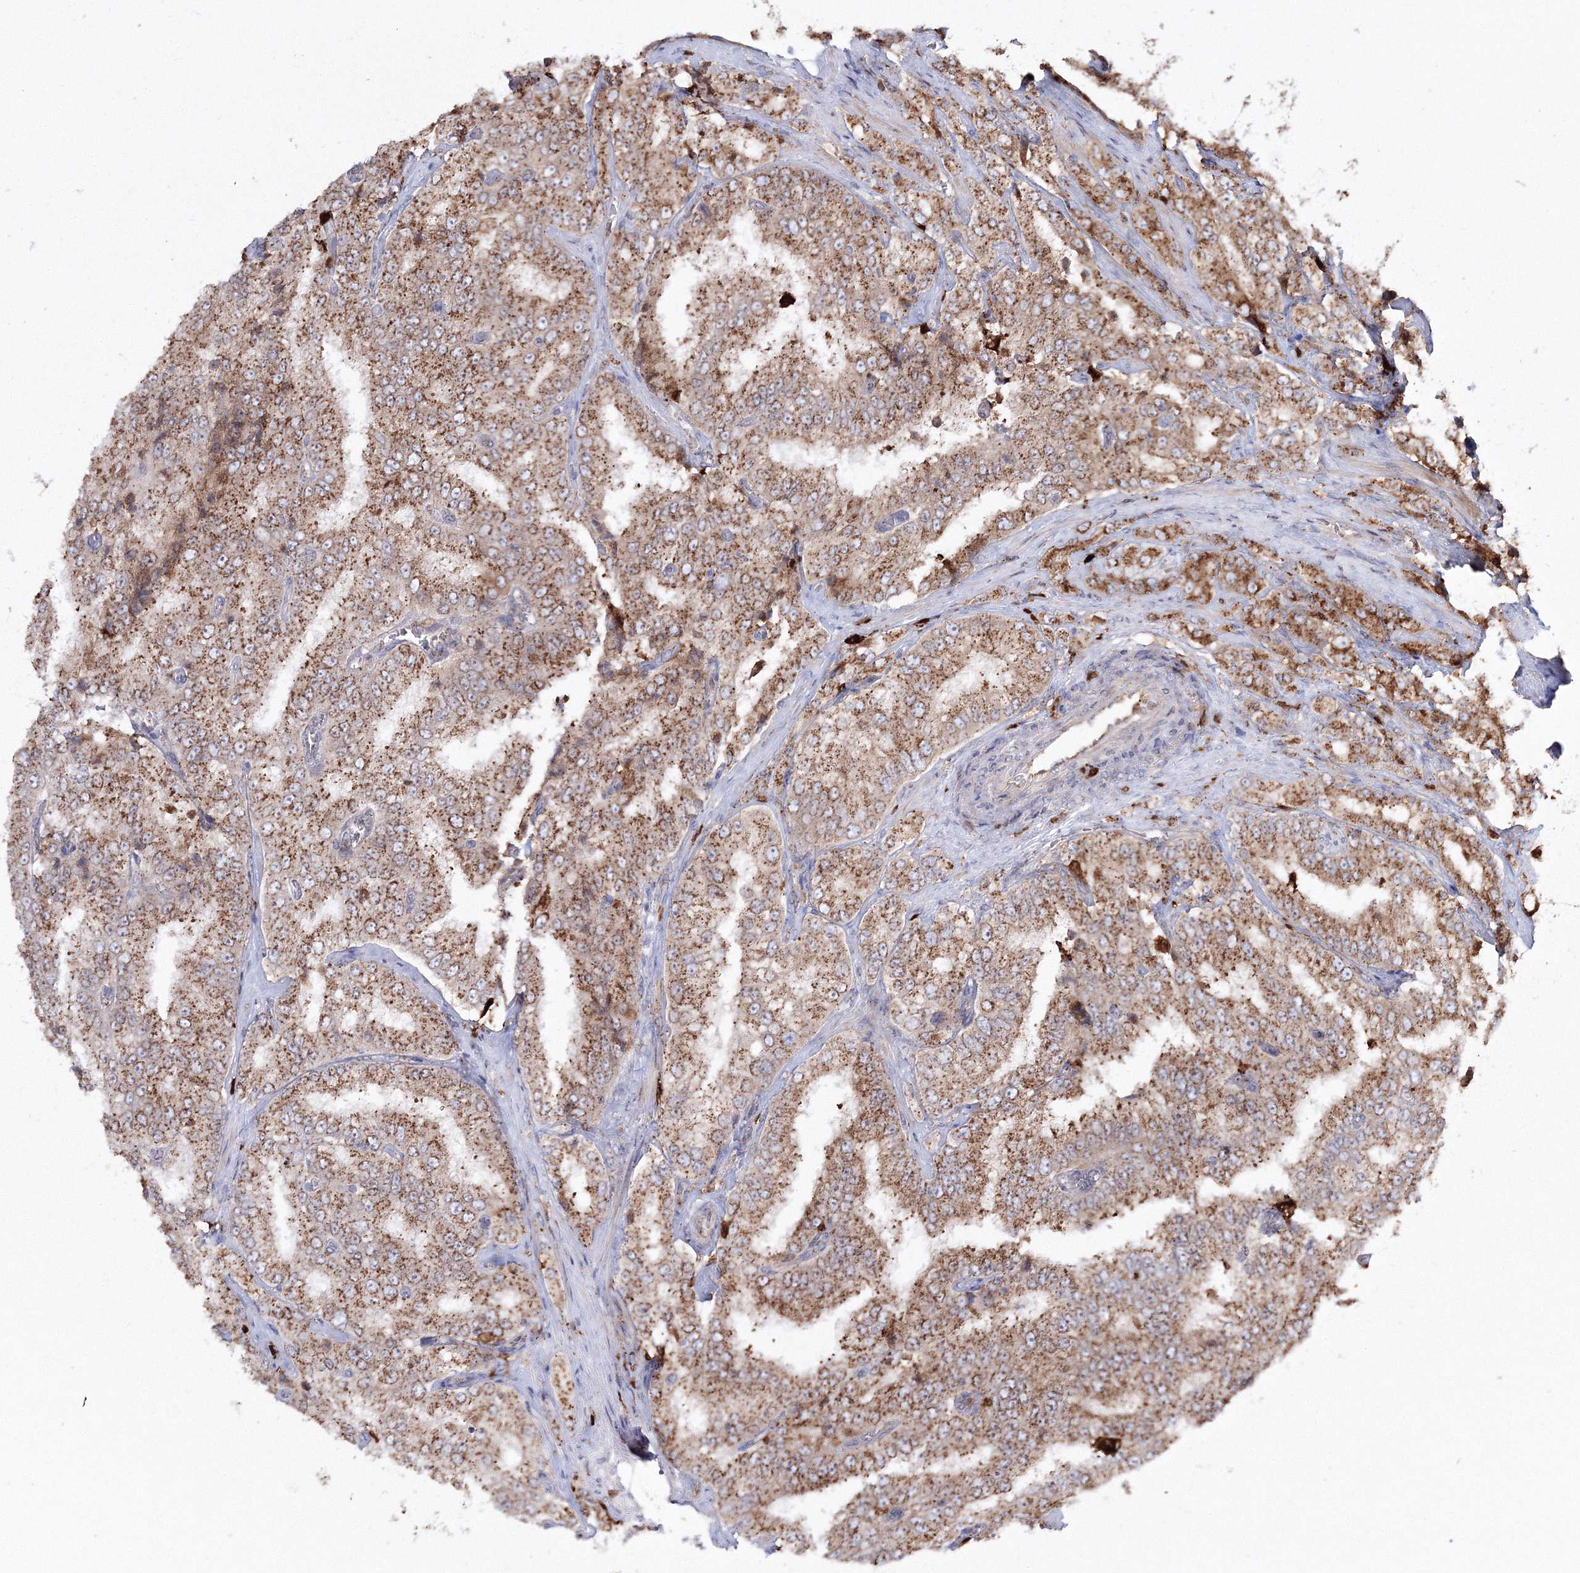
{"staining": {"intensity": "moderate", "quantity": ">75%", "location": "cytoplasmic/membranous"}, "tissue": "prostate cancer", "cell_type": "Tumor cells", "image_type": "cancer", "snomed": [{"axis": "morphology", "description": "Adenocarcinoma, High grade"}, {"axis": "topography", "description": "Prostate"}], "caption": "This histopathology image reveals immunohistochemistry (IHC) staining of prostate high-grade adenocarcinoma, with medium moderate cytoplasmic/membranous staining in approximately >75% of tumor cells.", "gene": "ARCN1", "patient": {"sex": "male", "age": 58}}